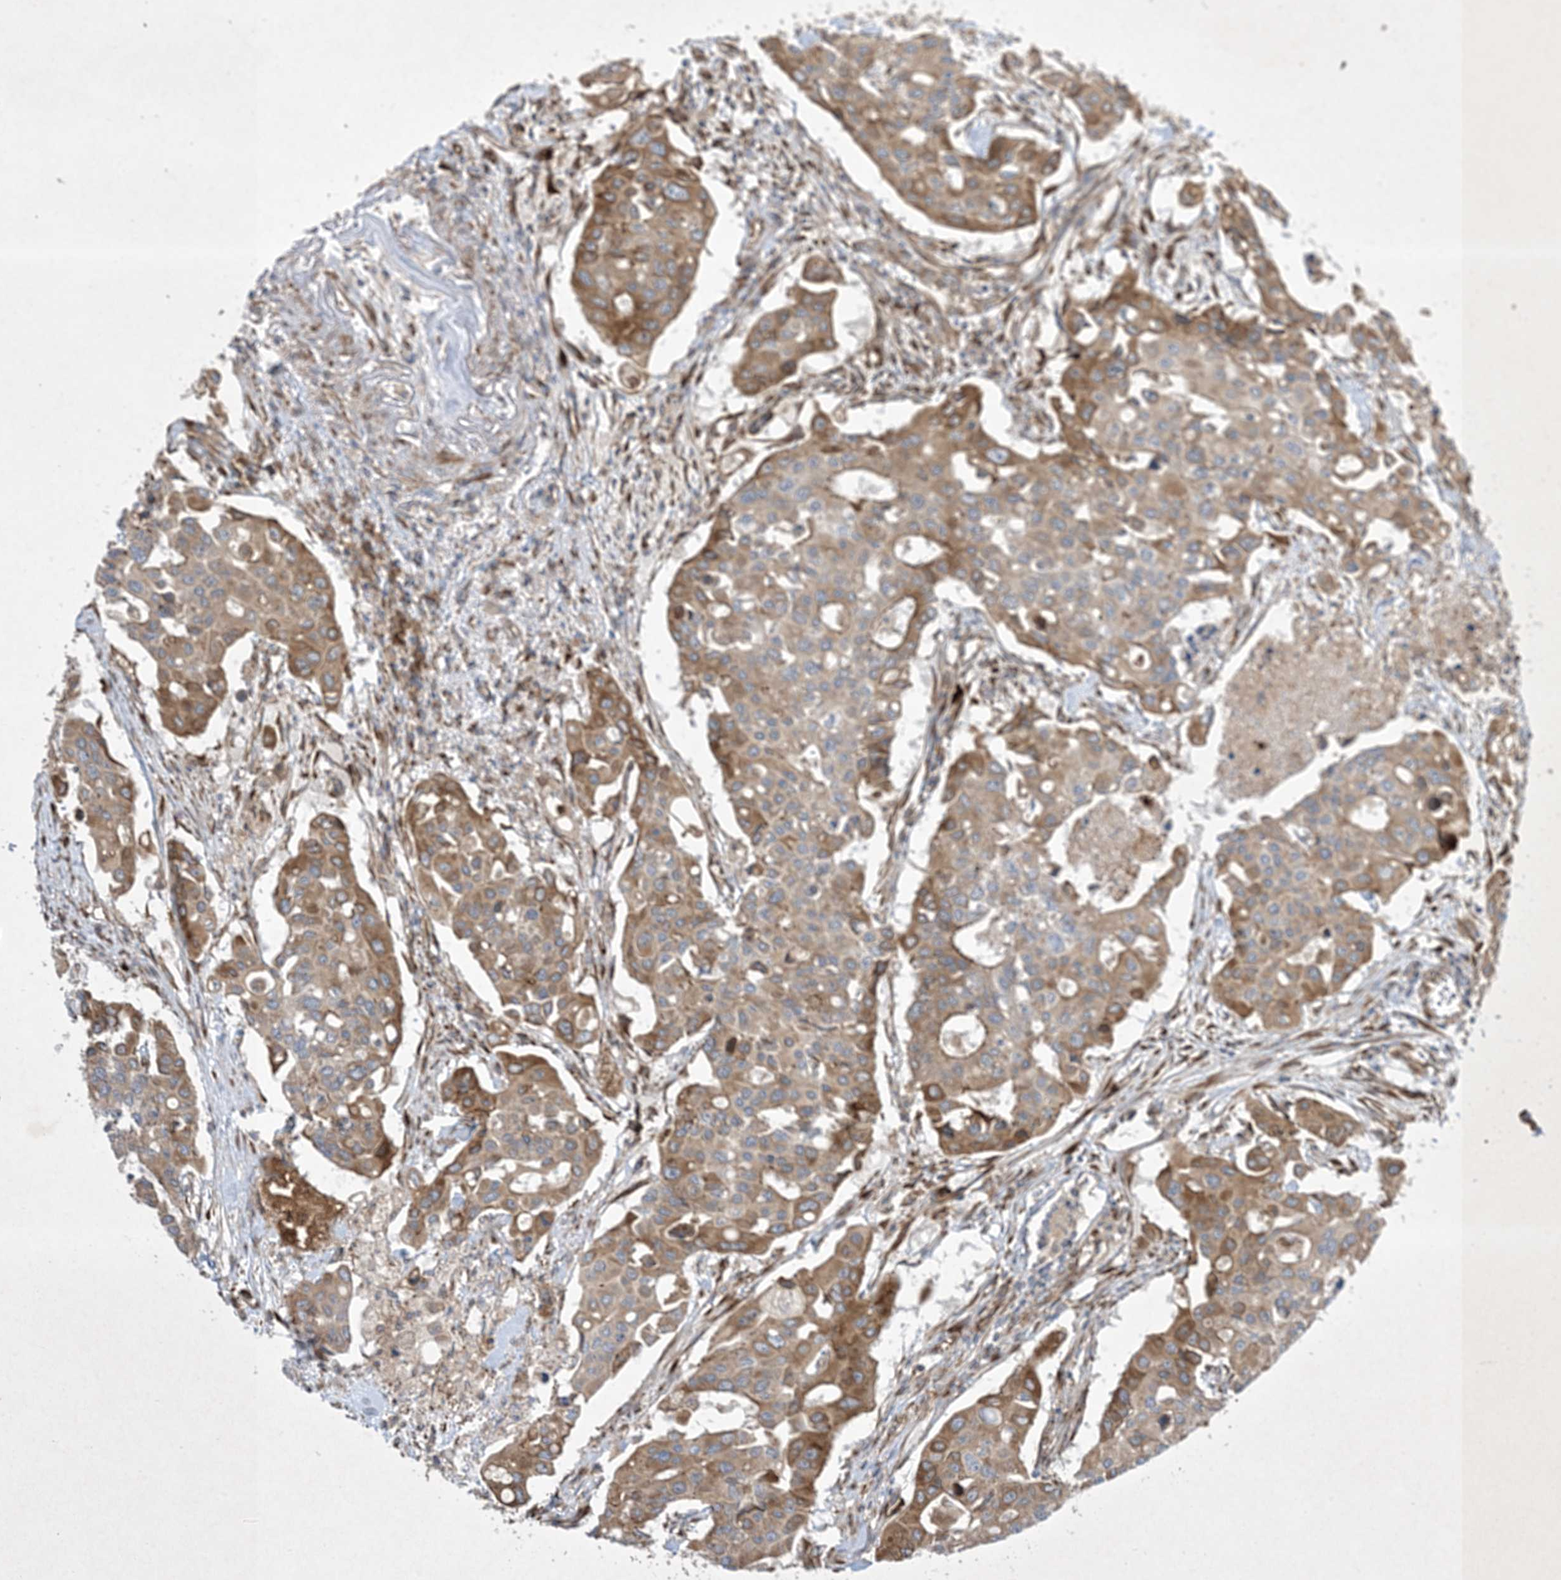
{"staining": {"intensity": "moderate", "quantity": ">75%", "location": "cytoplasmic/membranous"}, "tissue": "colorectal cancer", "cell_type": "Tumor cells", "image_type": "cancer", "snomed": [{"axis": "morphology", "description": "Adenocarcinoma, NOS"}, {"axis": "topography", "description": "Colon"}], "caption": "An immunohistochemistry micrograph of tumor tissue is shown. Protein staining in brown highlights moderate cytoplasmic/membranous positivity in colorectal cancer (adenocarcinoma) within tumor cells.", "gene": "OTOP1", "patient": {"sex": "male", "age": 77}}